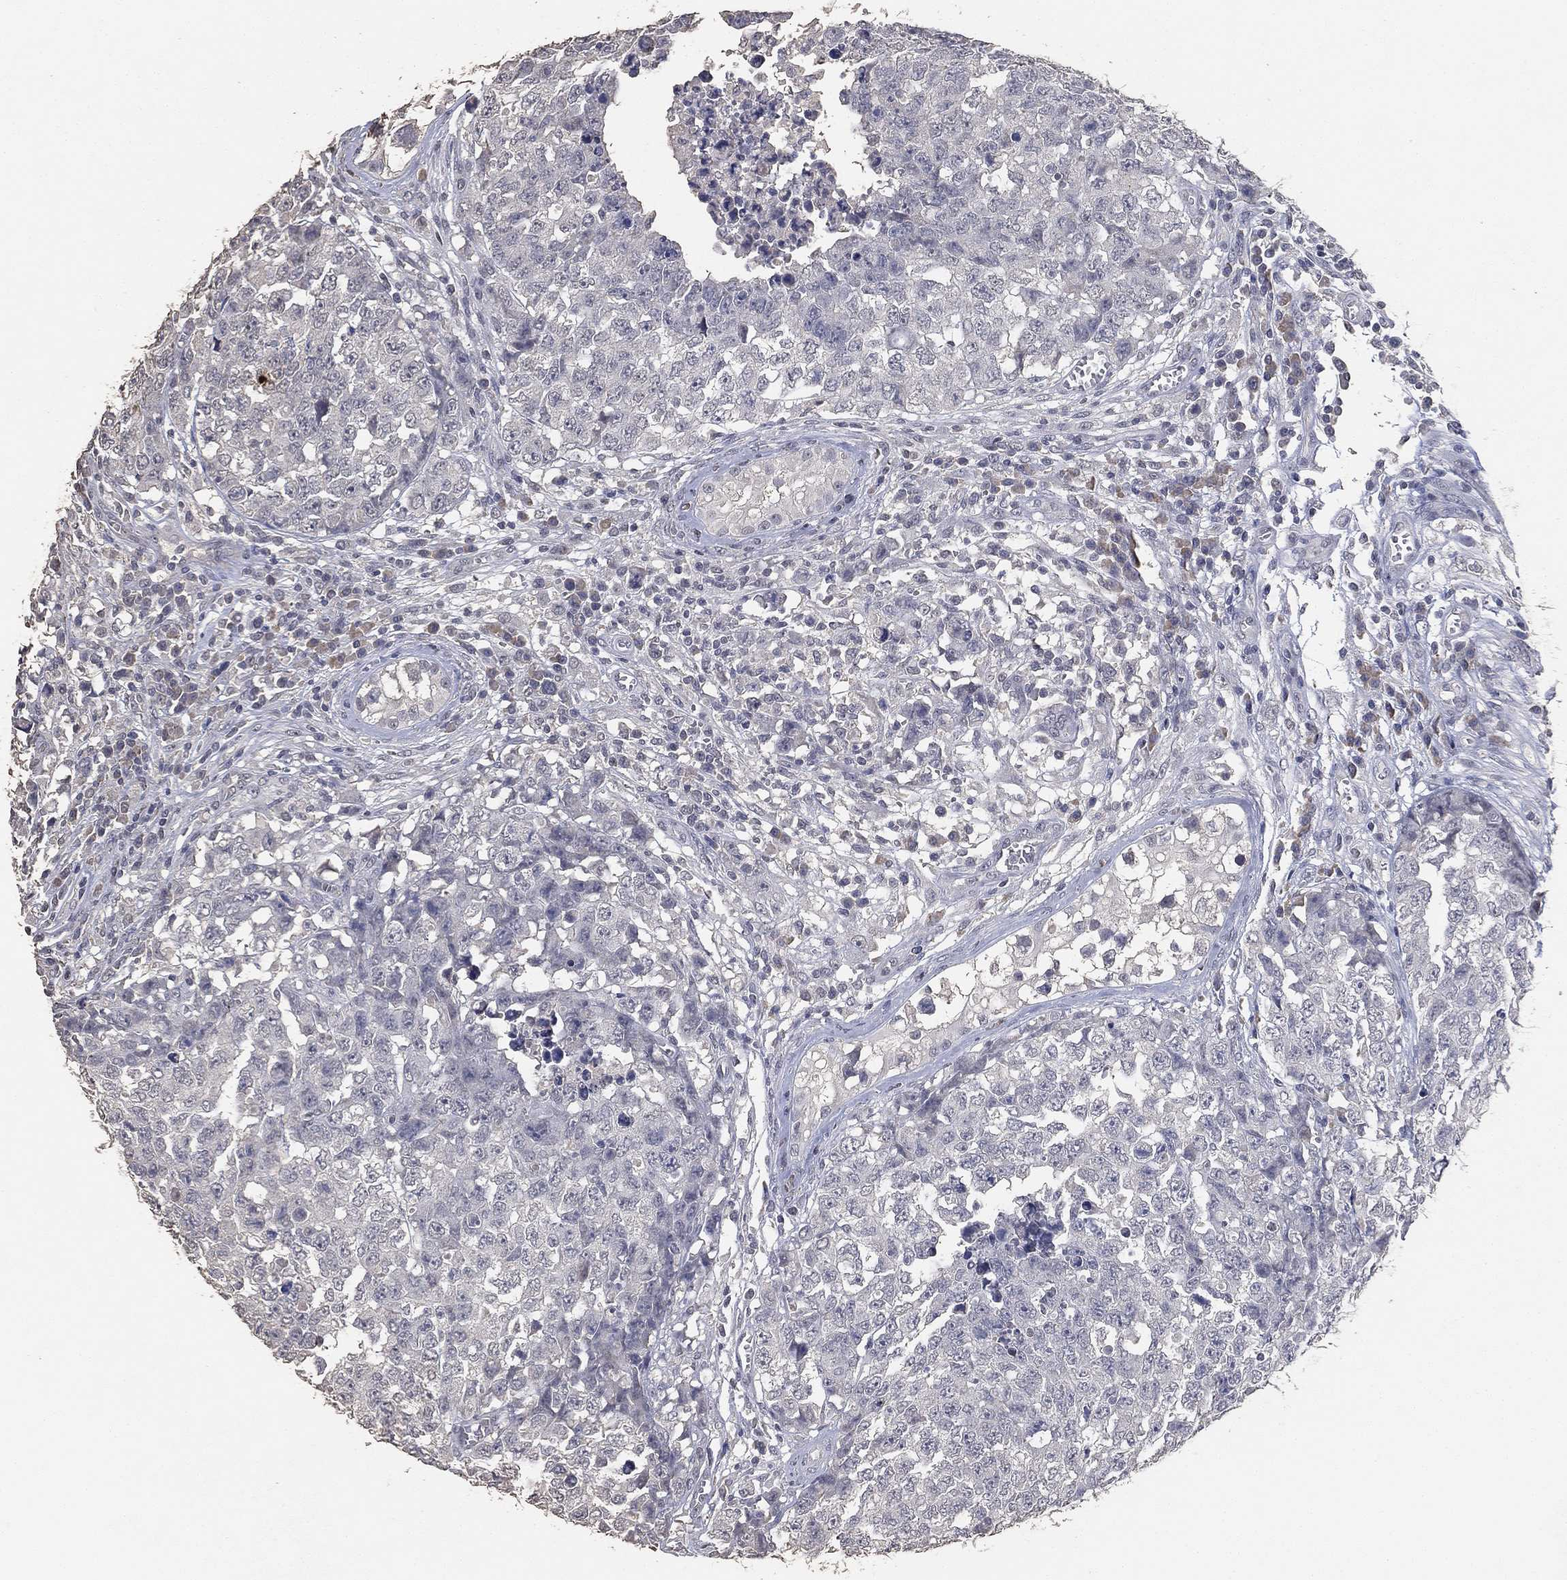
{"staining": {"intensity": "negative", "quantity": "none", "location": "none"}, "tissue": "testis cancer", "cell_type": "Tumor cells", "image_type": "cancer", "snomed": [{"axis": "morphology", "description": "Carcinoma, Embryonal, NOS"}, {"axis": "topography", "description": "Testis"}], "caption": "High power microscopy photomicrograph of an immunohistochemistry (IHC) histopathology image of testis cancer, revealing no significant staining in tumor cells.", "gene": "DSG1", "patient": {"sex": "male", "age": 23}}